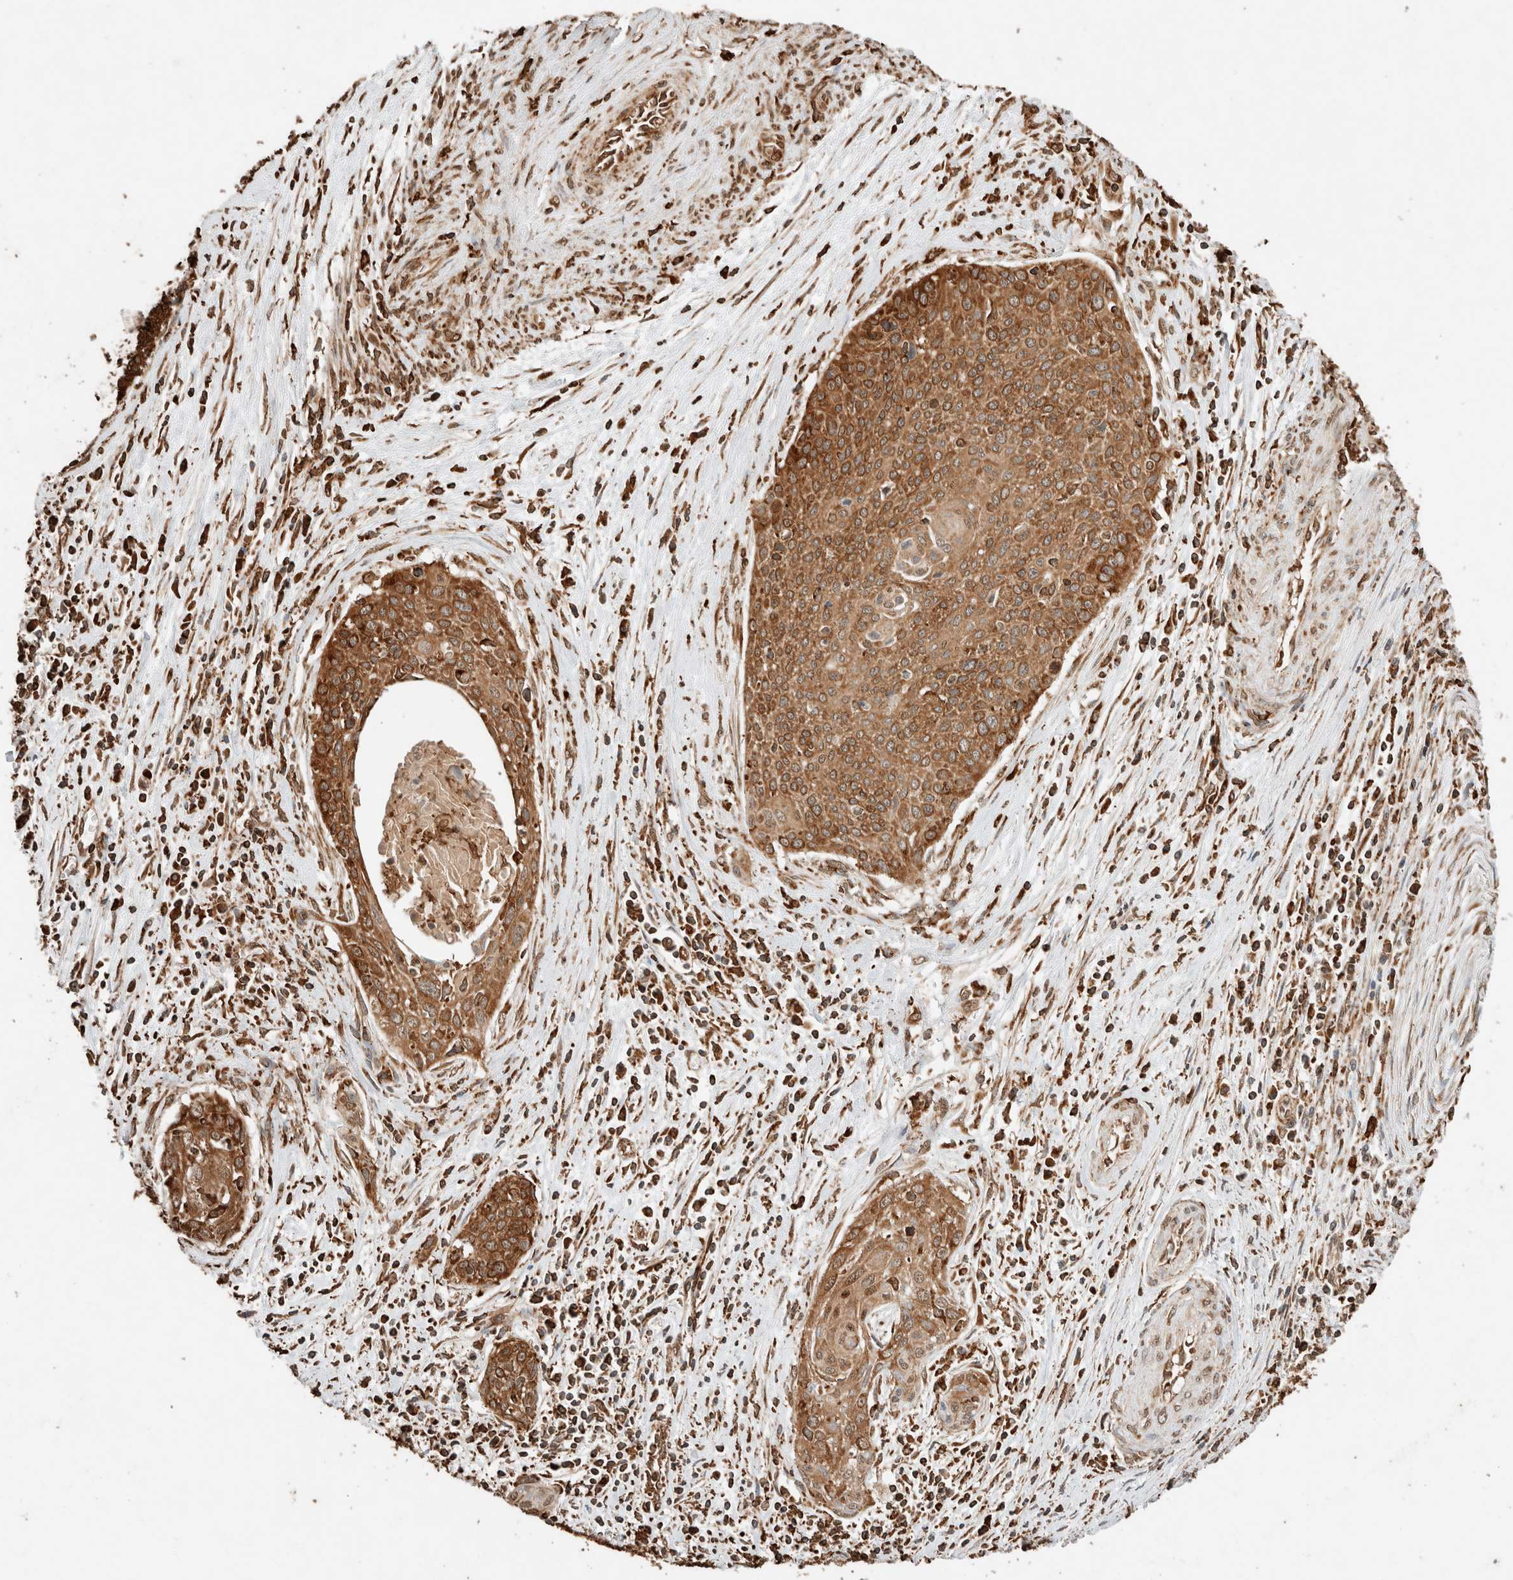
{"staining": {"intensity": "moderate", "quantity": ">75%", "location": "cytoplasmic/membranous"}, "tissue": "cervical cancer", "cell_type": "Tumor cells", "image_type": "cancer", "snomed": [{"axis": "morphology", "description": "Squamous cell carcinoma, NOS"}, {"axis": "topography", "description": "Cervix"}], "caption": "Human cervical squamous cell carcinoma stained with a protein marker demonstrates moderate staining in tumor cells.", "gene": "ERAP1", "patient": {"sex": "female", "age": 55}}